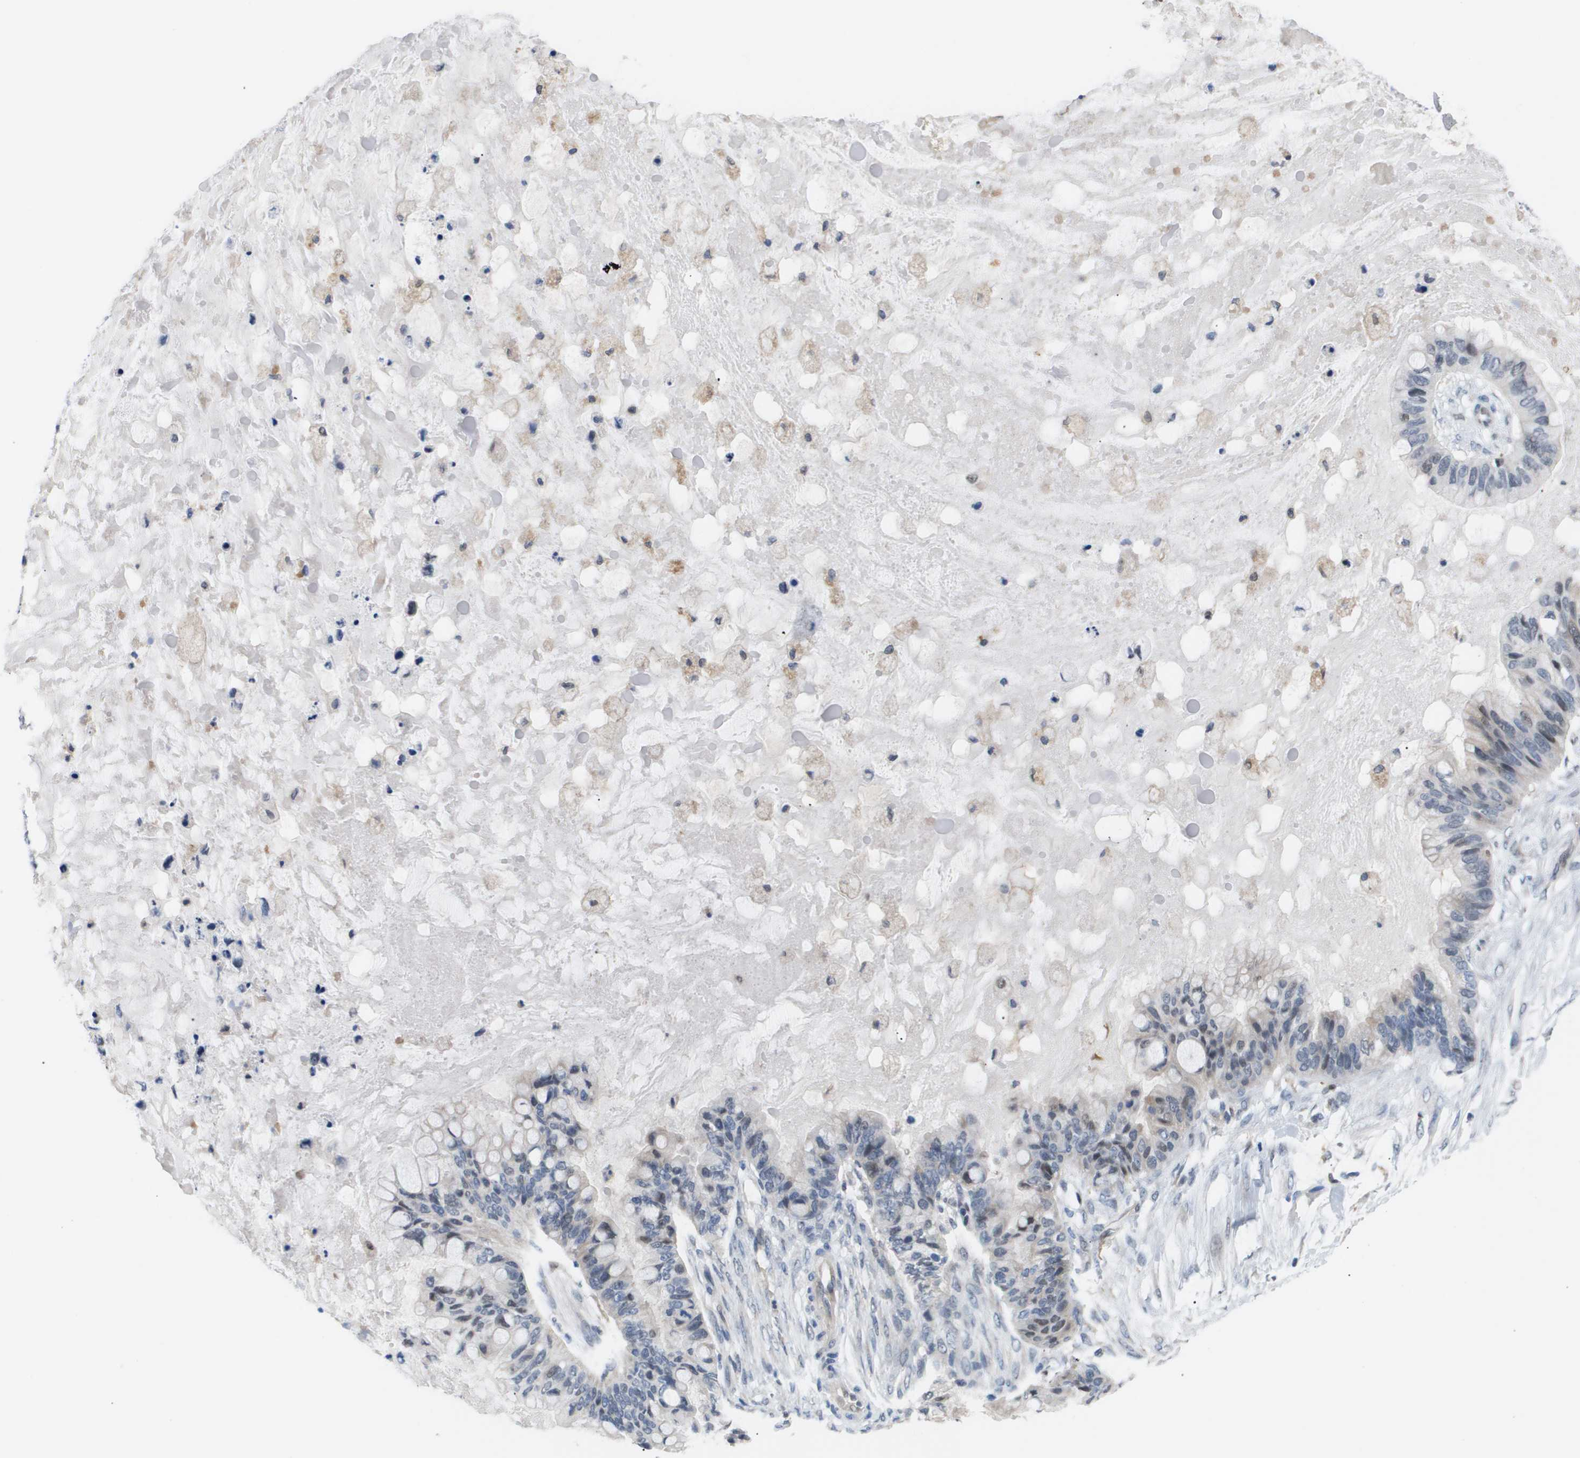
{"staining": {"intensity": "weak", "quantity": "<25%", "location": "nuclear"}, "tissue": "ovarian cancer", "cell_type": "Tumor cells", "image_type": "cancer", "snomed": [{"axis": "morphology", "description": "Cystadenocarcinoma, mucinous, NOS"}, {"axis": "topography", "description": "Ovary"}], "caption": "Human ovarian mucinous cystadenocarcinoma stained for a protein using immunohistochemistry demonstrates no positivity in tumor cells.", "gene": "AKR1A1", "patient": {"sex": "female", "age": 80}}